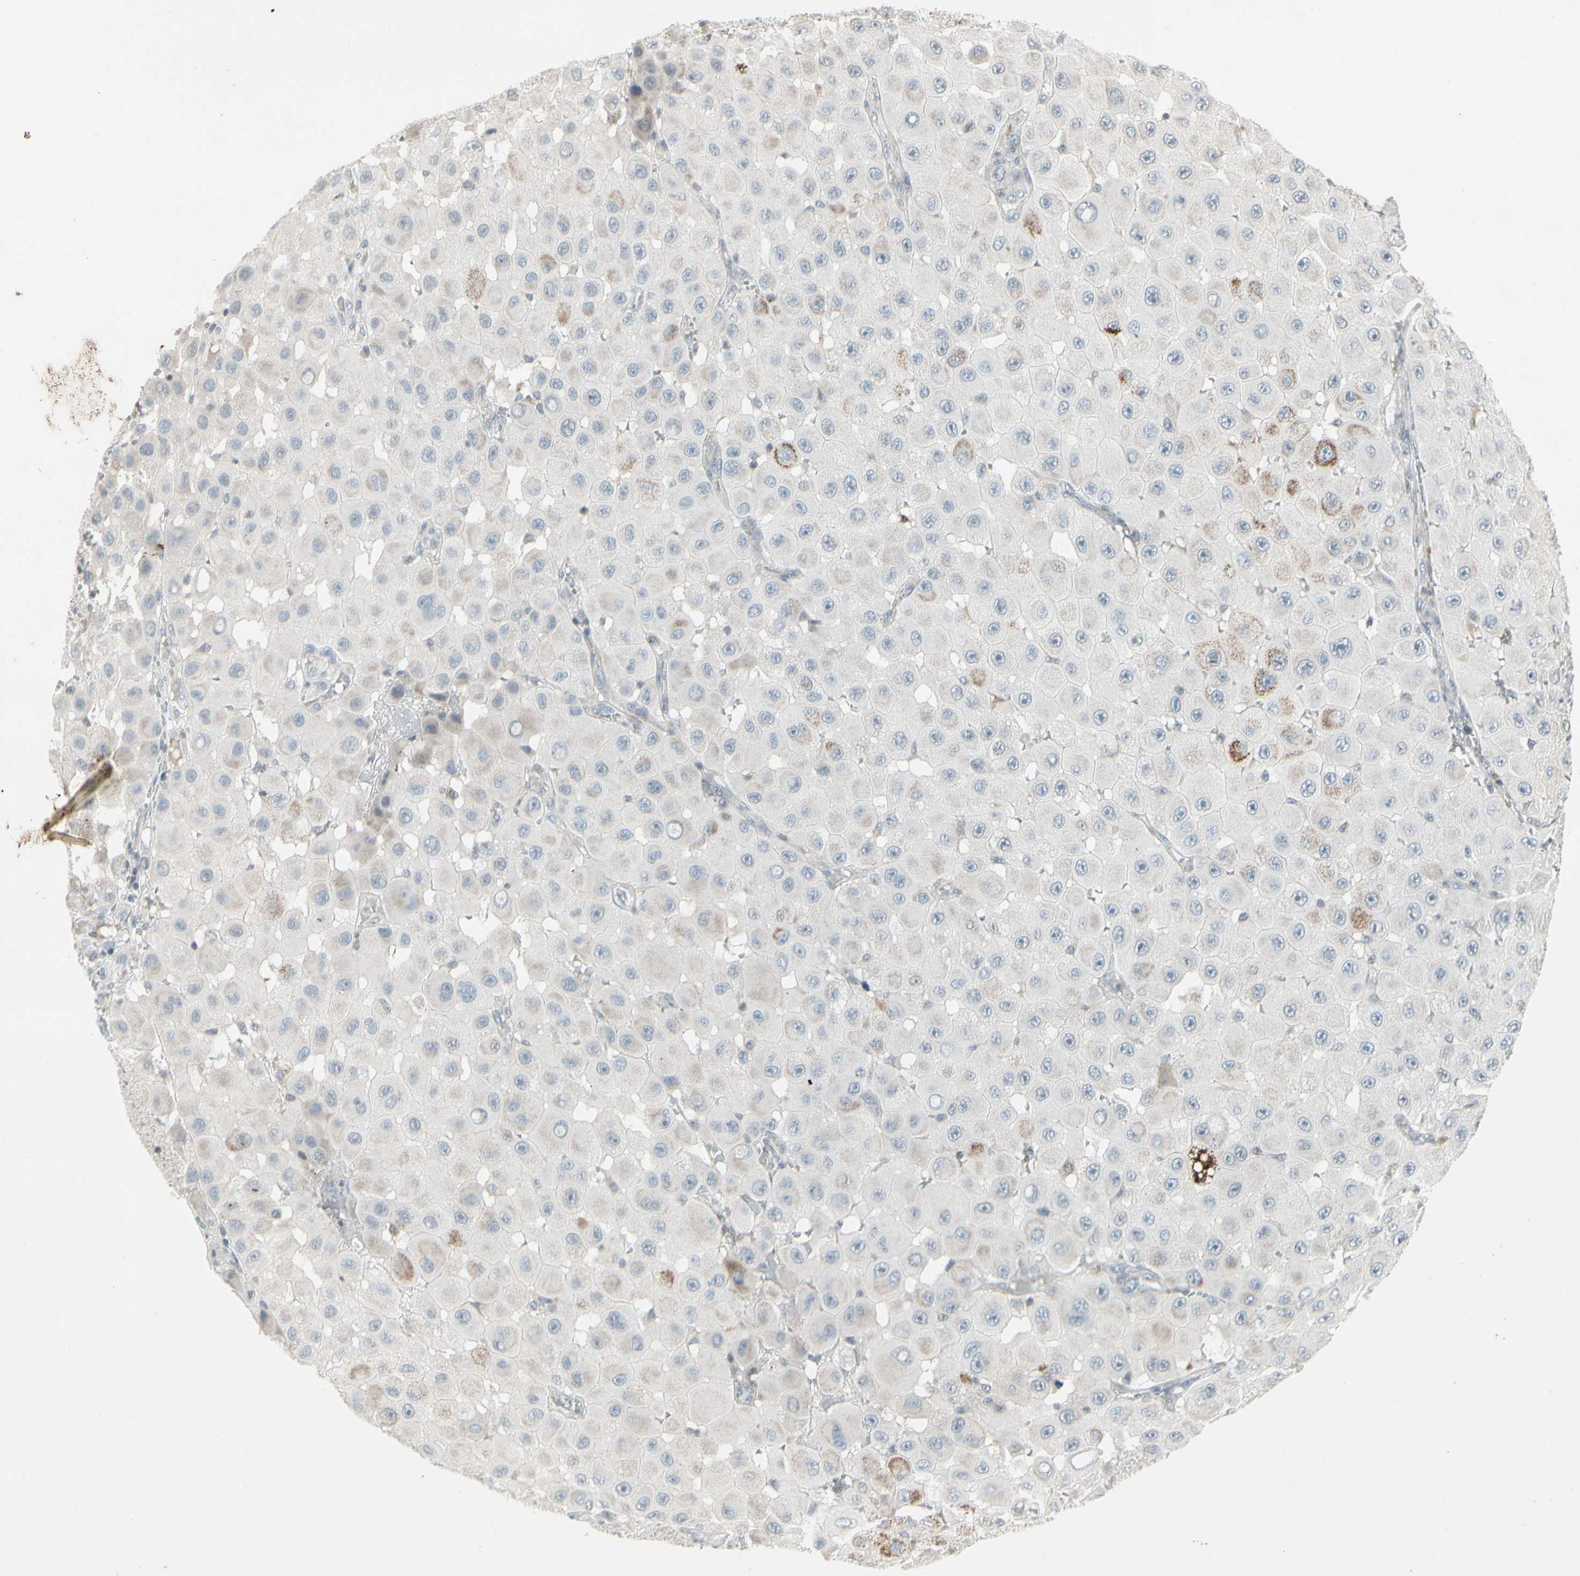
{"staining": {"intensity": "moderate", "quantity": "<25%", "location": "cytoplasmic/membranous"}, "tissue": "melanoma", "cell_type": "Tumor cells", "image_type": "cancer", "snomed": [{"axis": "morphology", "description": "Malignant melanoma, NOS"}, {"axis": "topography", "description": "Skin"}], "caption": "Immunohistochemistry (IHC) of malignant melanoma displays low levels of moderate cytoplasmic/membranous expression in approximately <25% of tumor cells.", "gene": "ARG2", "patient": {"sex": "female", "age": 81}}